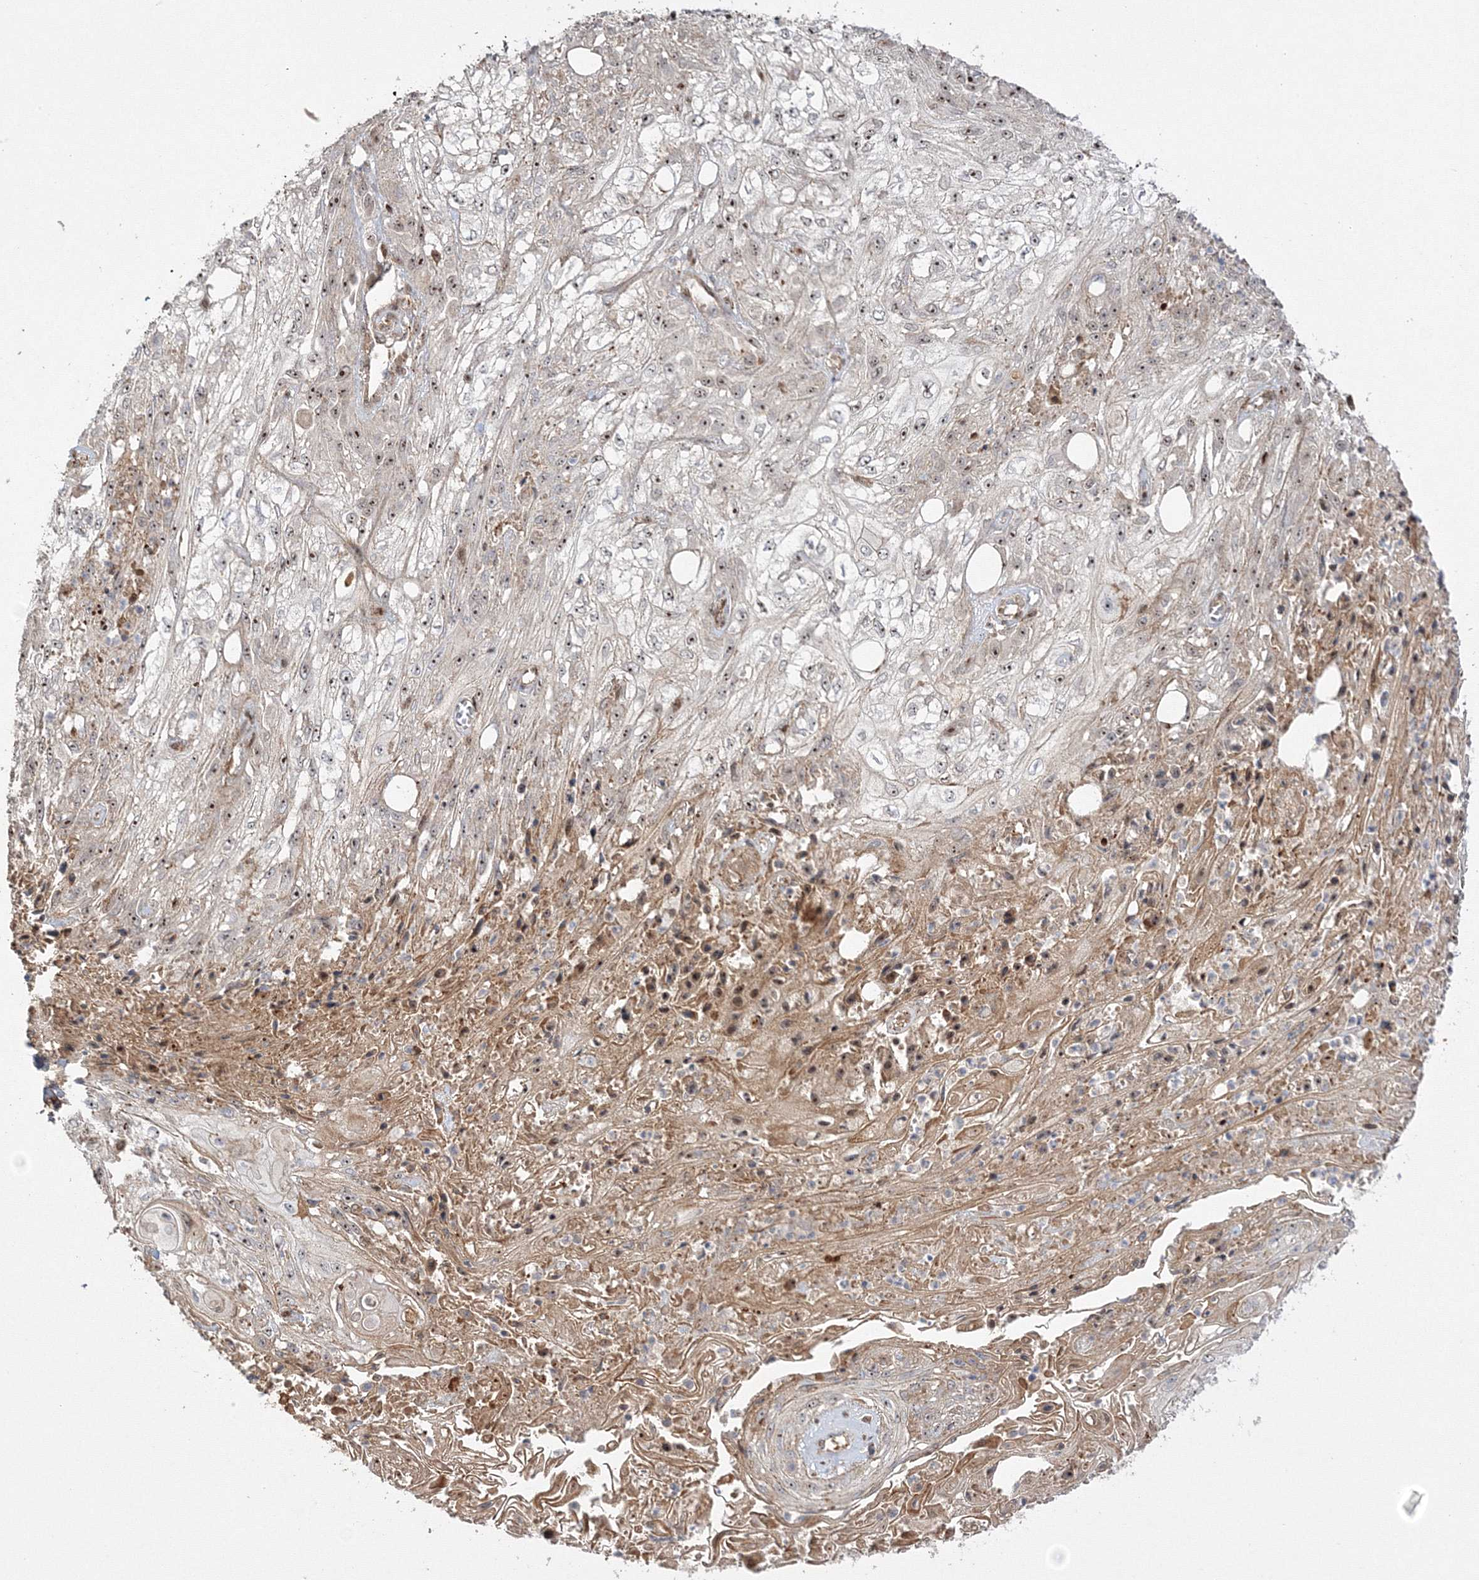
{"staining": {"intensity": "moderate", "quantity": ">75%", "location": "nuclear"}, "tissue": "skin cancer", "cell_type": "Tumor cells", "image_type": "cancer", "snomed": [{"axis": "morphology", "description": "Squamous cell carcinoma, NOS"}, {"axis": "morphology", "description": "Squamous cell carcinoma, metastatic, NOS"}, {"axis": "topography", "description": "Skin"}, {"axis": "topography", "description": "Lymph node"}], "caption": "High-power microscopy captured an IHC micrograph of metastatic squamous cell carcinoma (skin), revealing moderate nuclear expression in approximately >75% of tumor cells. (DAB (3,3'-diaminobenzidine) IHC with brightfield microscopy, high magnification).", "gene": "NPM3", "patient": {"sex": "male", "age": 75}}